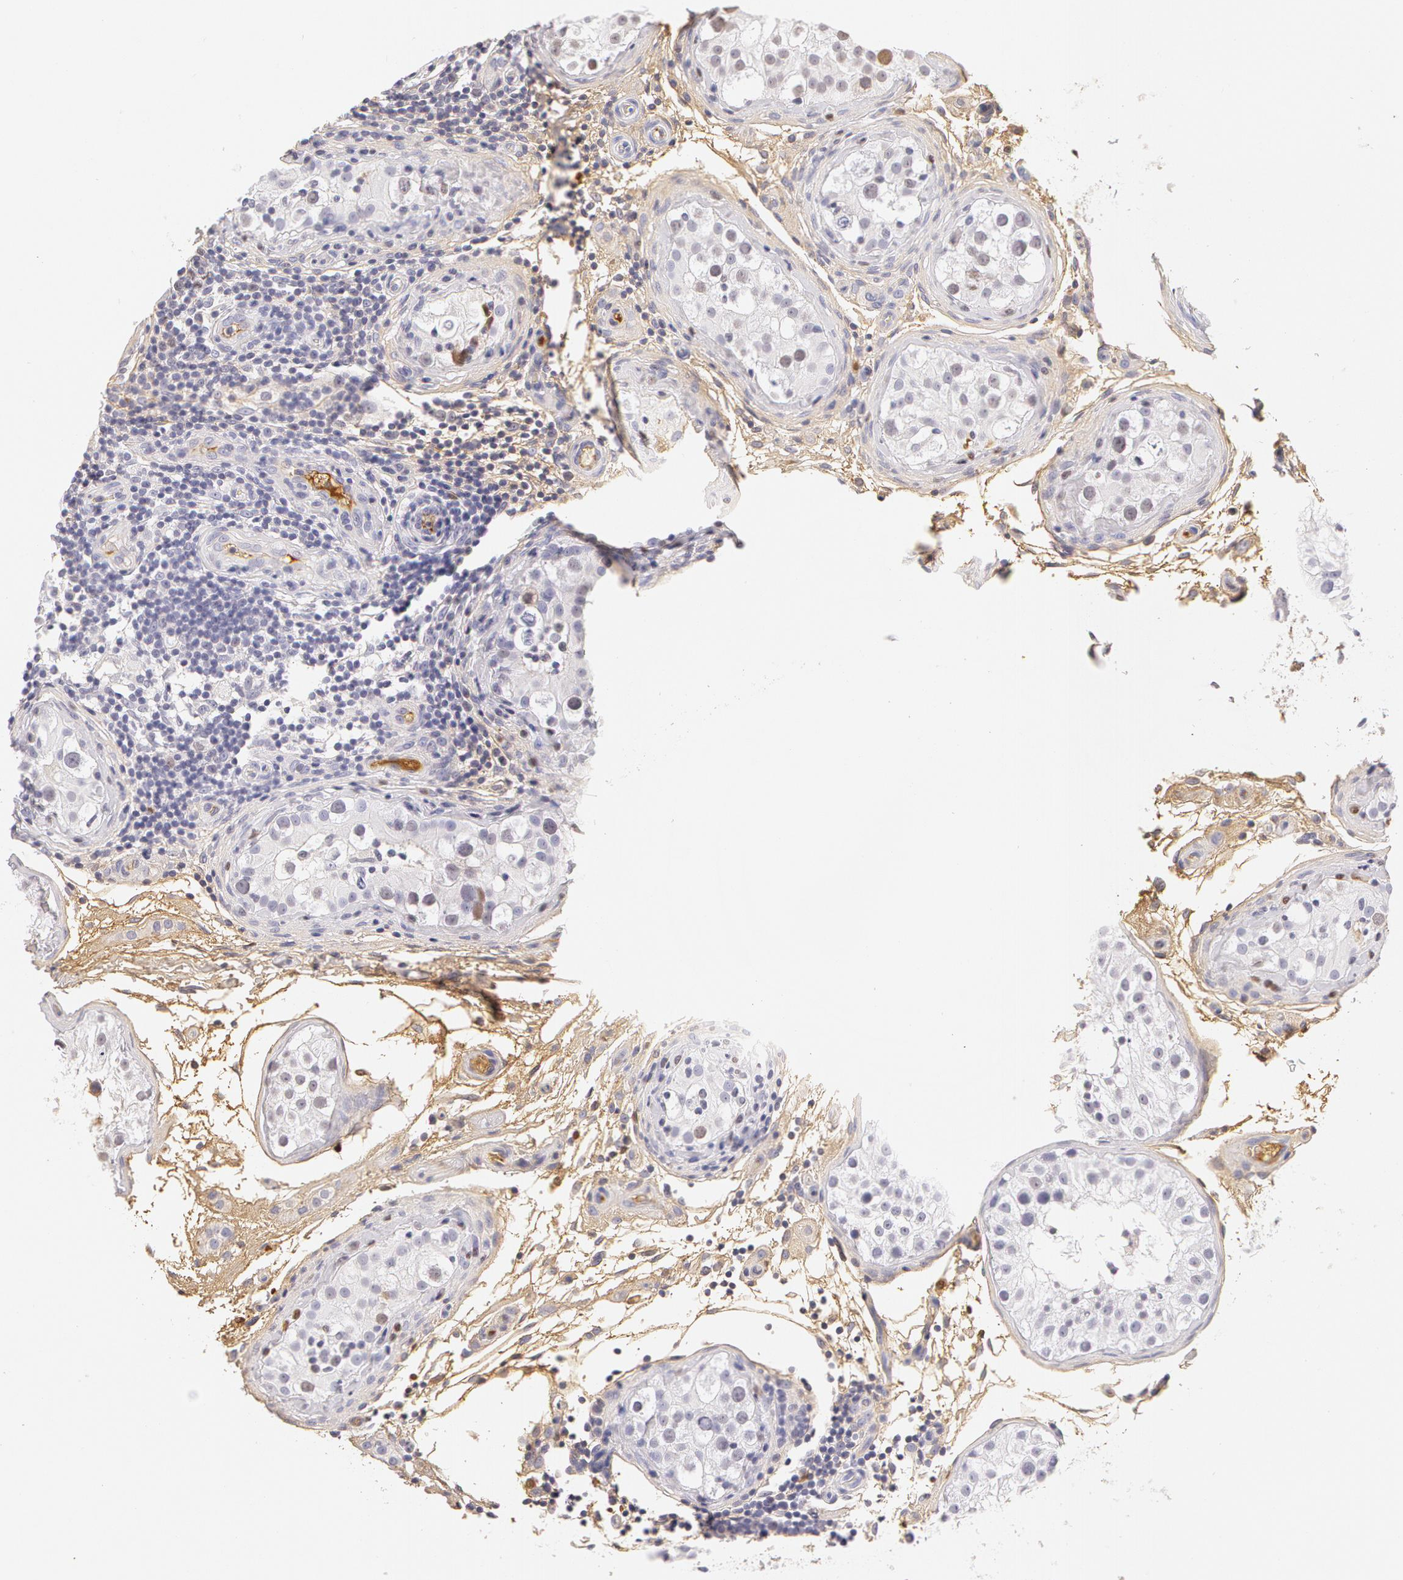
{"staining": {"intensity": "weak", "quantity": "25%-75%", "location": "nuclear"}, "tissue": "testis", "cell_type": "Cells in seminiferous ducts", "image_type": "normal", "snomed": [{"axis": "morphology", "description": "Normal tissue, NOS"}, {"axis": "topography", "description": "Testis"}], "caption": "Brown immunohistochemical staining in normal testis exhibits weak nuclear expression in approximately 25%-75% of cells in seminiferous ducts. (IHC, brightfield microscopy, high magnification).", "gene": "AHSG", "patient": {"sex": "male", "age": 24}}